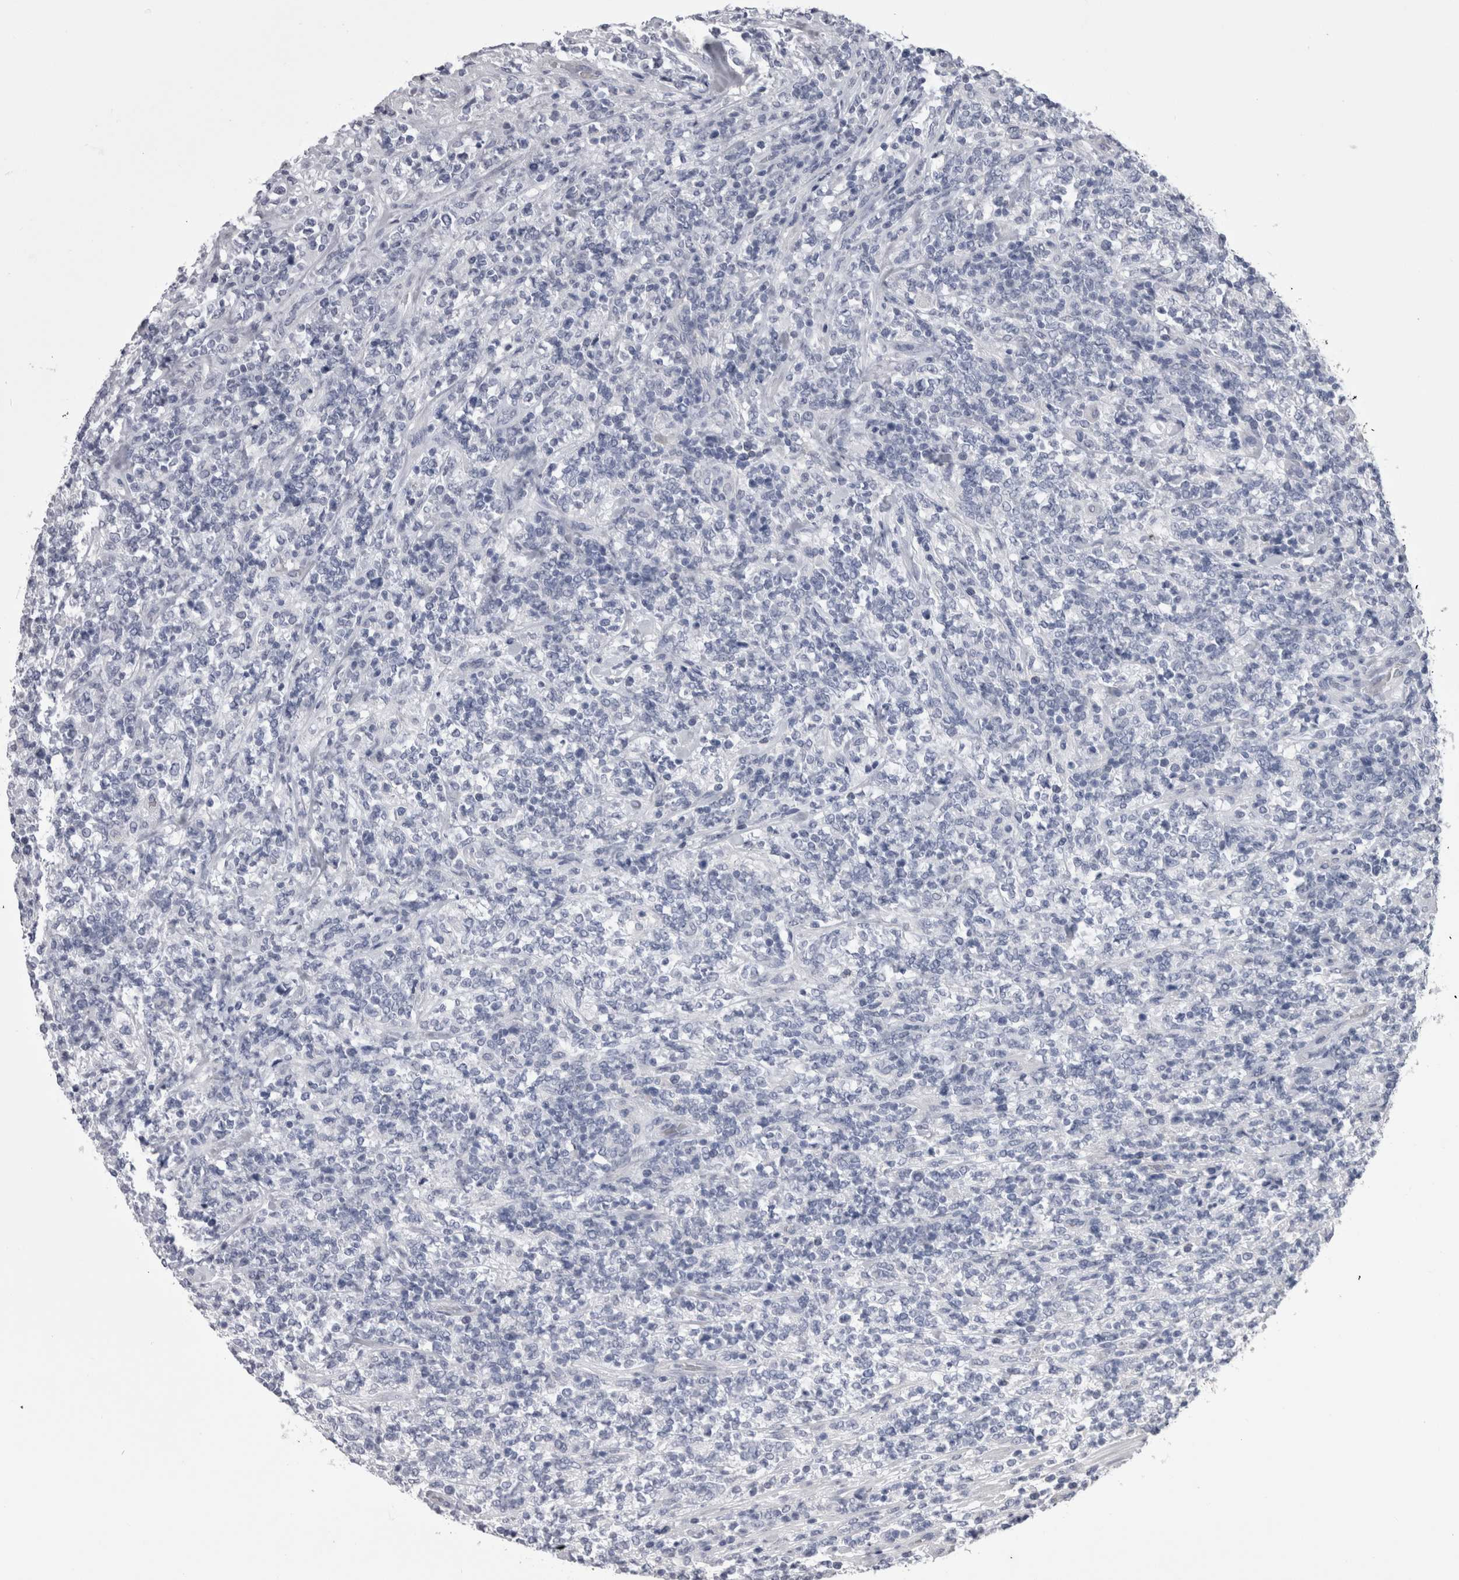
{"staining": {"intensity": "negative", "quantity": "none", "location": "none"}, "tissue": "lymphoma", "cell_type": "Tumor cells", "image_type": "cancer", "snomed": [{"axis": "morphology", "description": "Malignant lymphoma, non-Hodgkin's type, High grade"}, {"axis": "topography", "description": "Soft tissue"}], "caption": "This is an IHC image of human high-grade malignant lymphoma, non-Hodgkin's type. There is no positivity in tumor cells.", "gene": "CDHR5", "patient": {"sex": "male", "age": 18}}